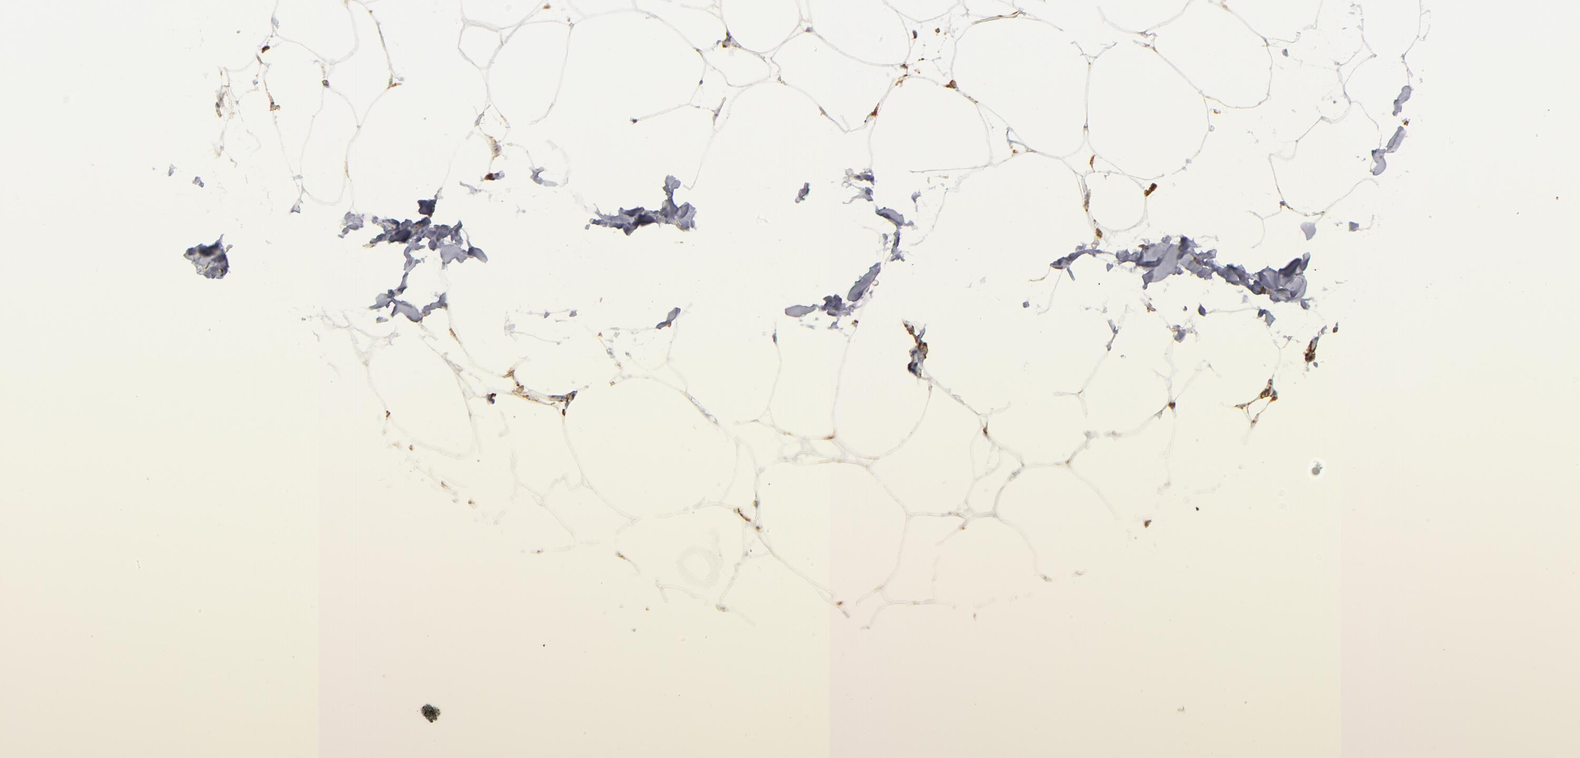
{"staining": {"intensity": "moderate", "quantity": ">75%", "location": "cytoplasmic/membranous"}, "tissue": "adipose tissue", "cell_type": "Adipocytes", "image_type": "normal", "snomed": [{"axis": "morphology", "description": "Normal tissue, NOS"}, {"axis": "morphology", "description": "Duct carcinoma"}, {"axis": "topography", "description": "Breast"}, {"axis": "topography", "description": "Adipose tissue"}], "caption": "Adipocytes reveal medium levels of moderate cytoplasmic/membranous positivity in about >75% of cells in benign adipose tissue. The protein of interest is shown in brown color, while the nuclei are stained blue.", "gene": "KTN1", "patient": {"sex": "female", "age": 37}}